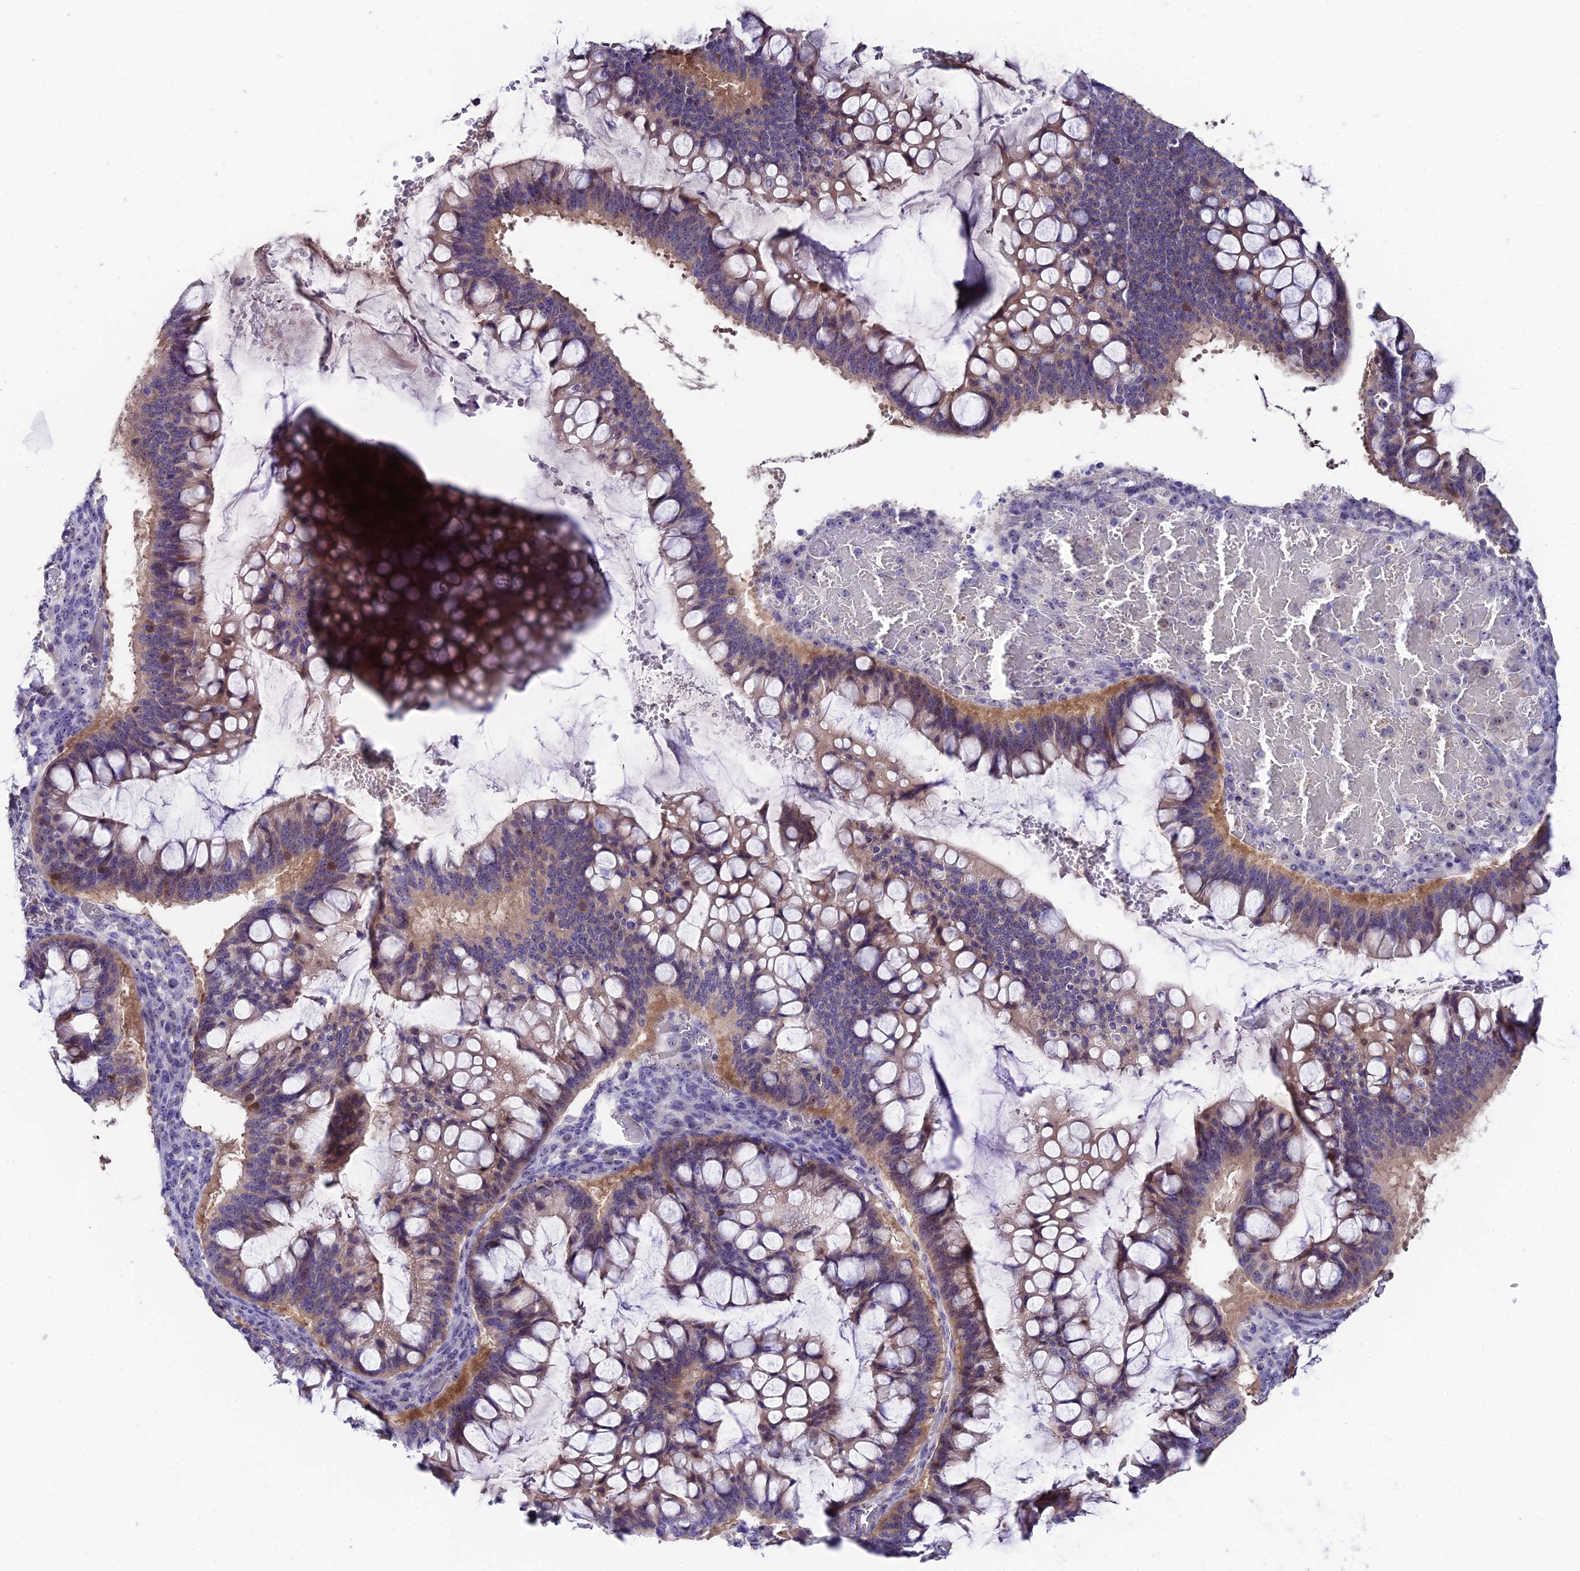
{"staining": {"intensity": "moderate", "quantity": "25%-75%", "location": "cytoplasmic/membranous"}, "tissue": "ovarian cancer", "cell_type": "Tumor cells", "image_type": "cancer", "snomed": [{"axis": "morphology", "description": "Cystadenocarcinoma, mucinous, NOS"}, {"axis": "topography", "description": "Ovary"}], "caption": "Tumor cells display medium levels of moderate cytoplasmic/membranous staining in about 25%-75% of cells in ovarian cancer (mucinous cystadenocarcinoma).", "gene": "DUSP29", "patient": {"sex": "female", "age": 73}}